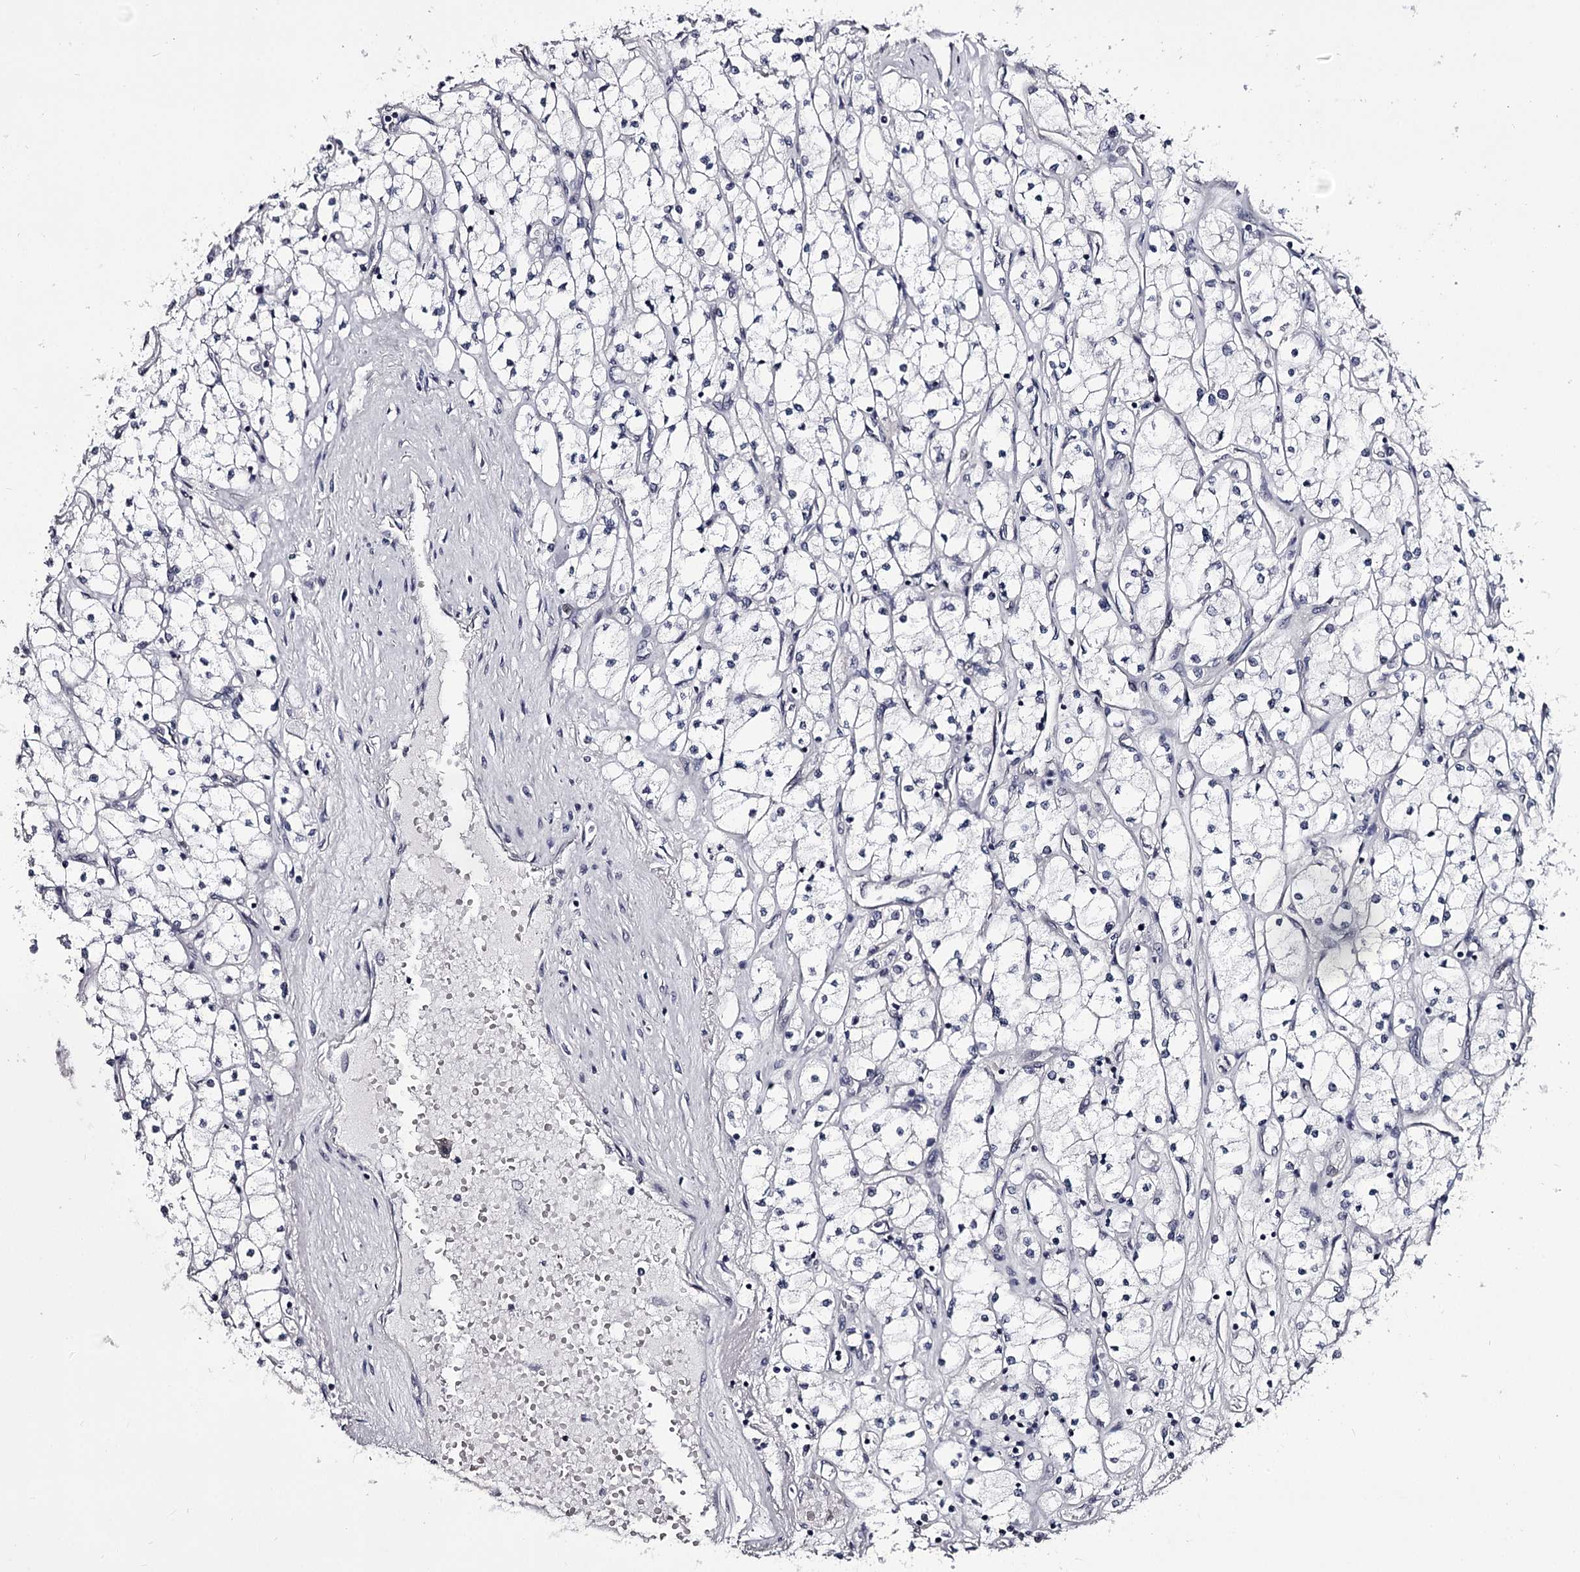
{"staining": {"intensity": "negative", "quantity": "none", "location": "none"}, "tissue": "renal cancer", "cell_type": "Tumor cells", "image_type": "cancer", "snomed": [{"axis": "morphology", "description": "Adenocarcinoma, NOS"}, {"axis": "topography", "description": "Kidney"}], "caption": "Tumor cells are negative for protein expression in human renal cancer.", "gene": "OVOL2", "patient": {"sex": "male", "age": 80}}